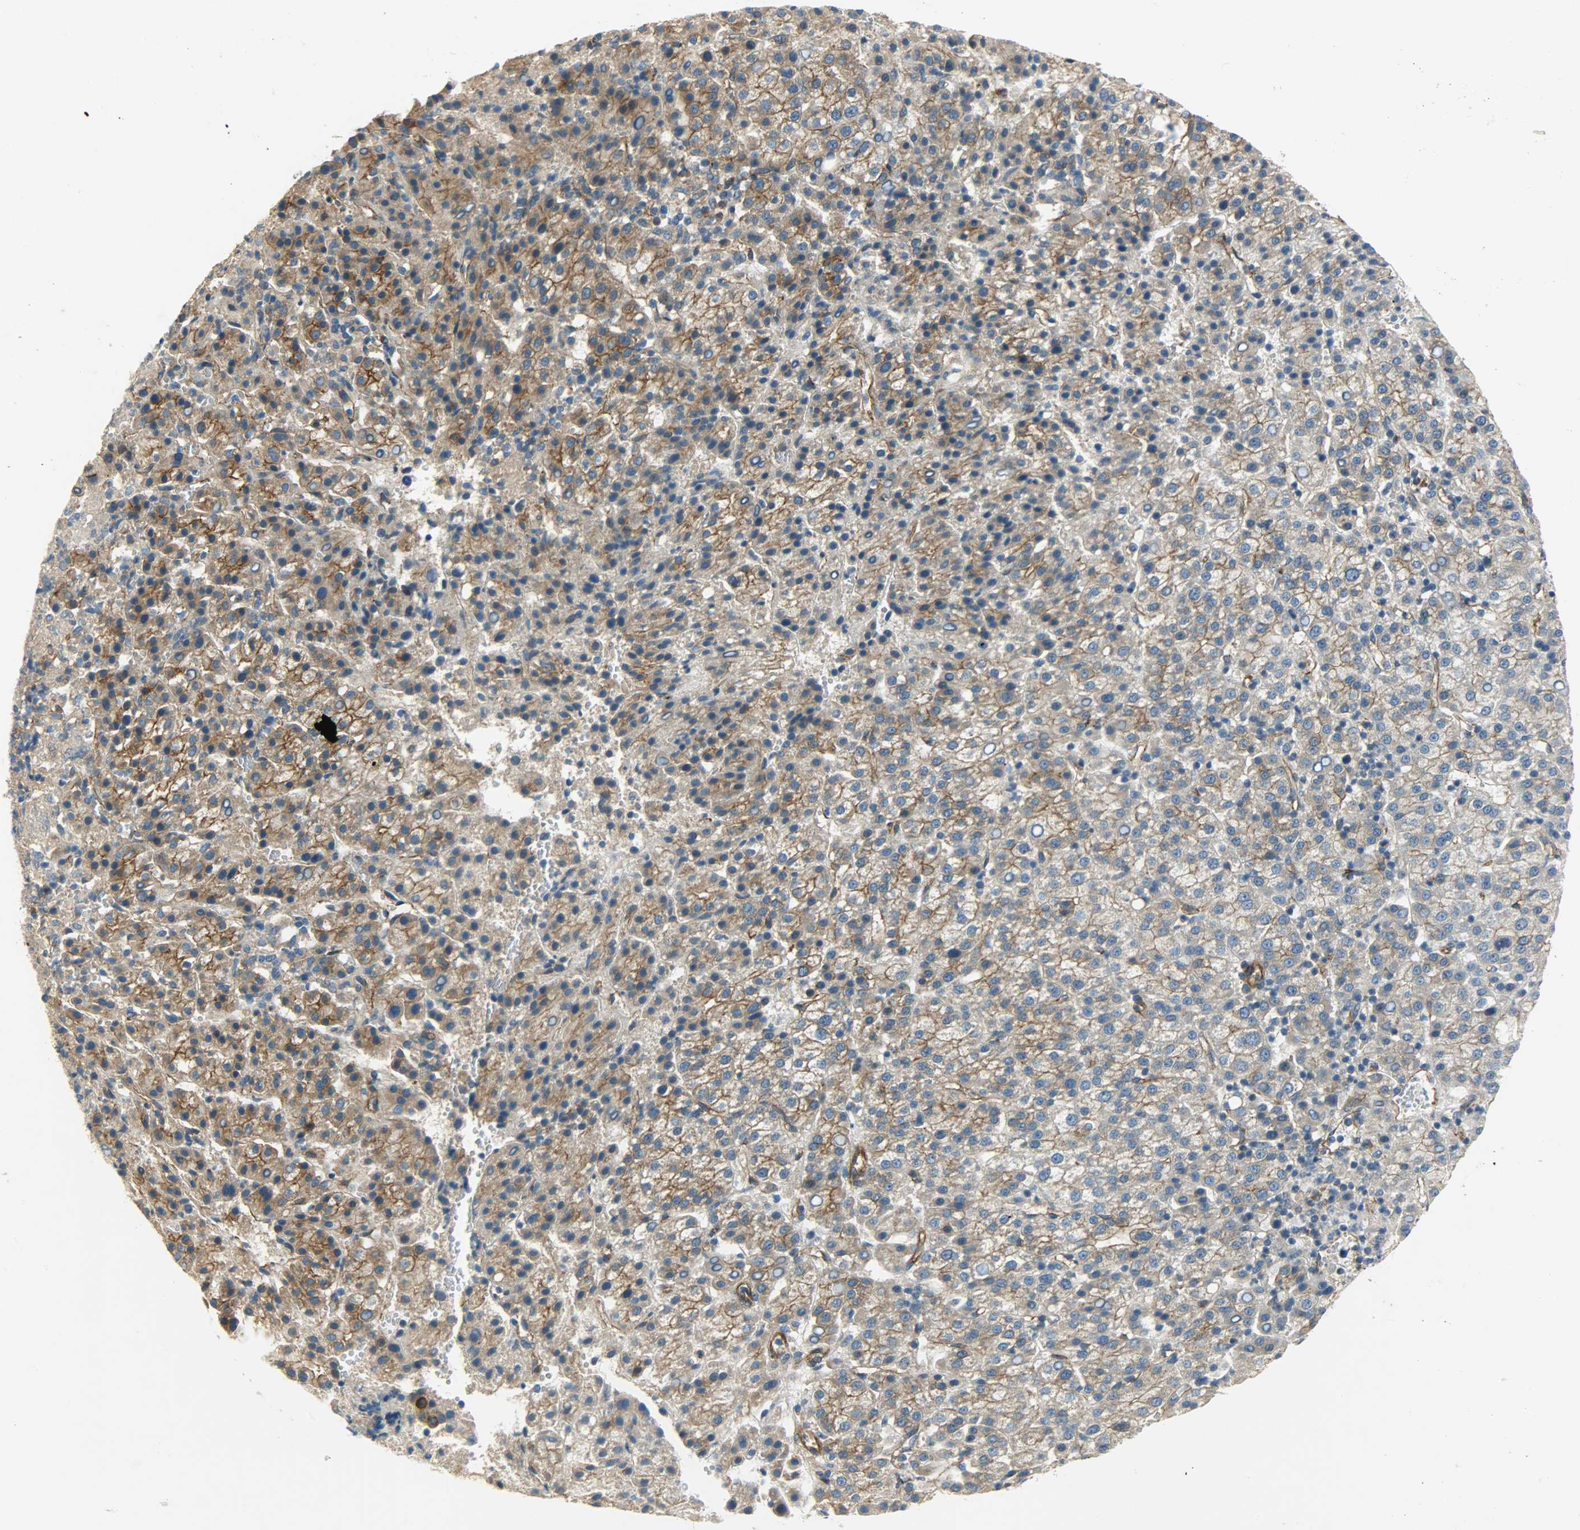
{"staining": {"intensity": "moderate", "quantity": ">75%", "location": "cytoplasmic/membranous"}, "tissue": "liver cancer", "cell_type": "Tumor cells", "image_type": "cancer", "snomed": [{"axis": "morphology", "description": "Carcinoma, Hepatocellular, NOS"}, {"axis": "topography", "description": "Liver"}], "caption": "A photomicrograph of human liver cancer (hepatocellular carcinoma) stained for a protein shows moderate cytoplasmic/membranous brown staining in tumor cells. The staining is performed using DAB (3,3'-diaminobenzidine) brown chromogen to label protein expression. The nuclei are counter-stained blue using hematoxylin.", "gene": "KIAA1217", "patient": {"sex": "female", "age": 58}}